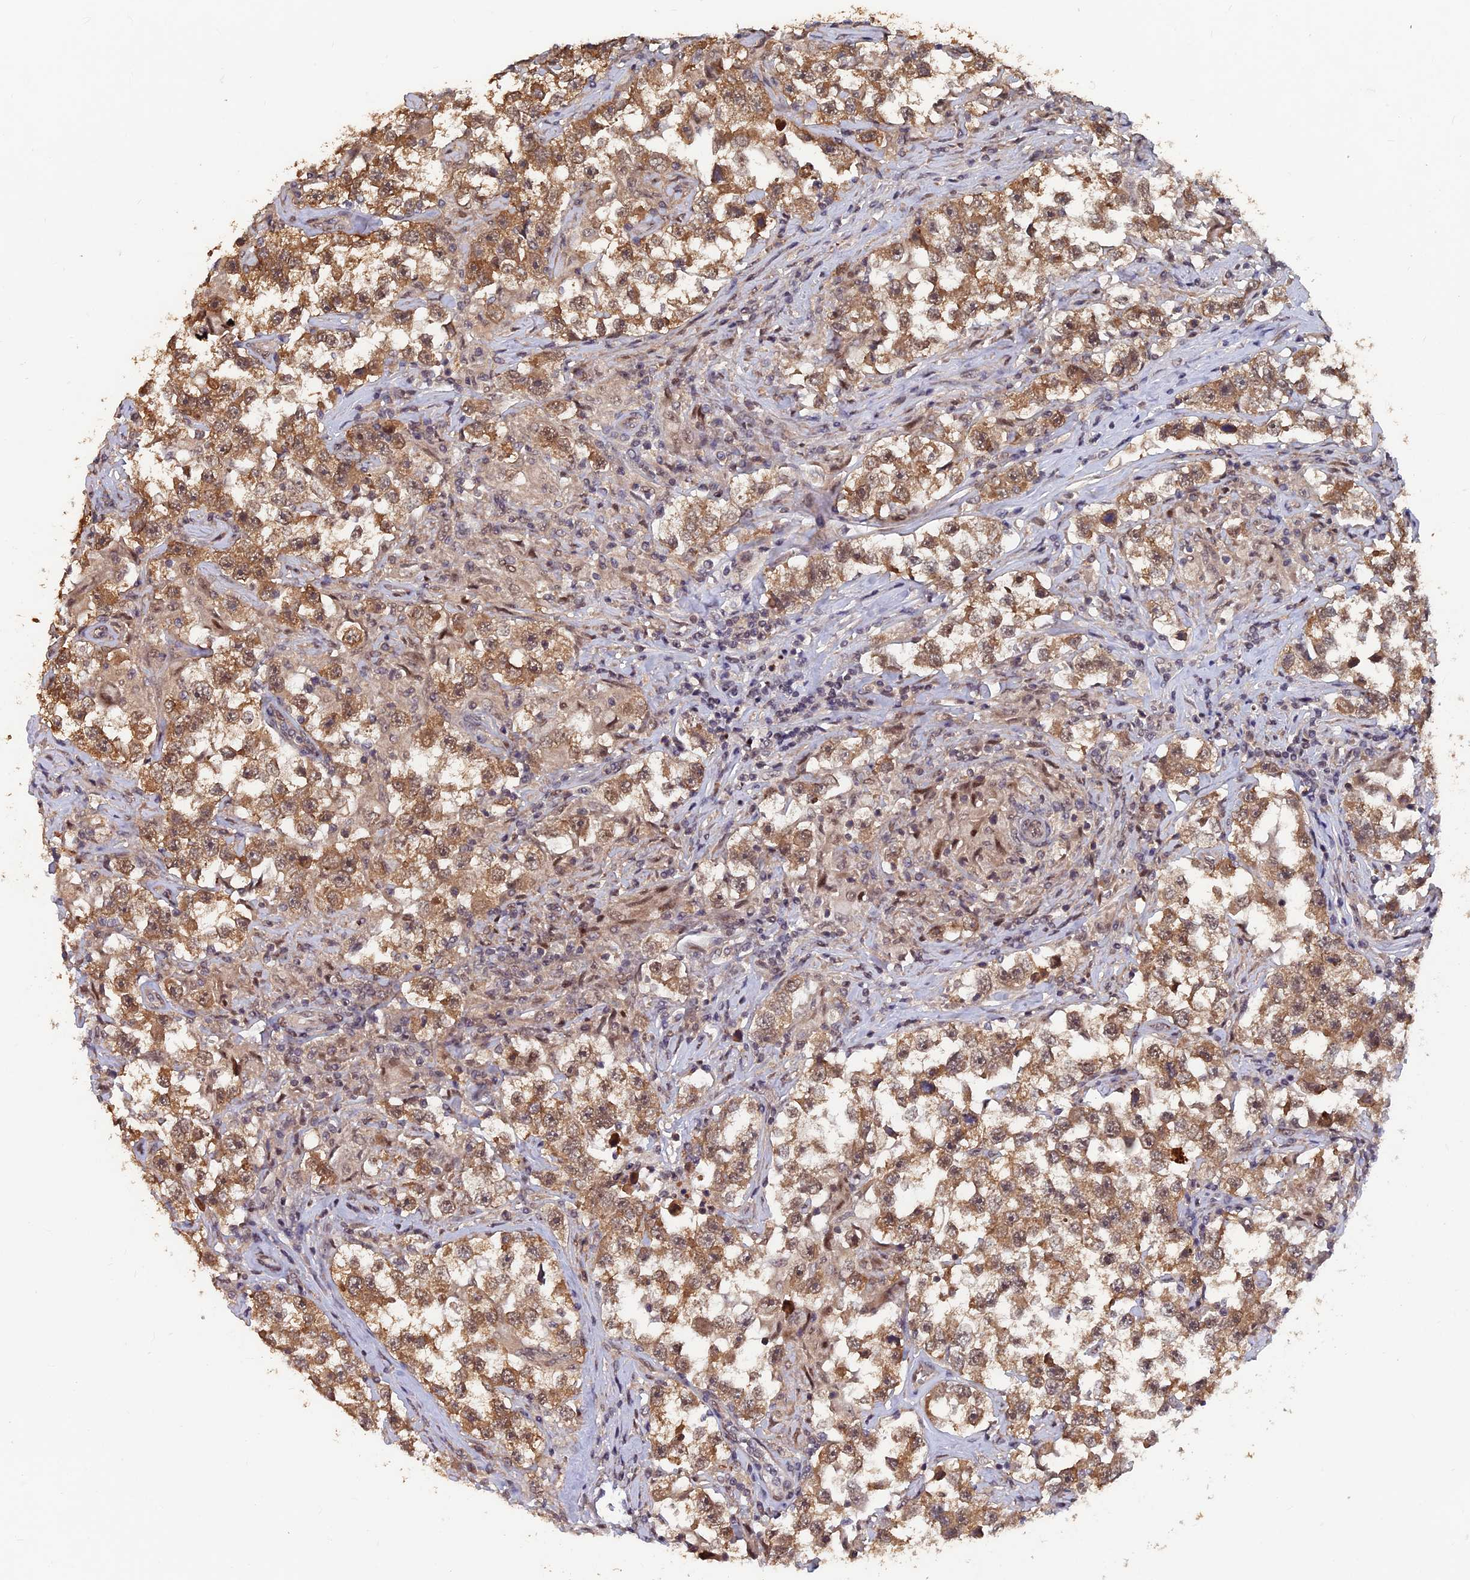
{"staining": {"intensity": "moderate", "quantity": ">75%", "location": "cytoplasmic/membranous,nuclear"}, "tissue": "testis cancer", "cell_type": "Tumor cells", "image_type": "cancer", "snomed": [{"axis": "morphology", "description": "Seminoma, NOS"}, {"axis": "topography", "description": "Testis"}], "caption": "IHC micrograph of neoplastic tissue: testis cancer stained using immunohistochemistry (IHC) reveals medium levels of moderate protein expression localized specifically in the cytoplasmic/membranous and nuclear of tumor cells, appearing as a cytoplasmic/membranous and nuclear brown color.", "gene": "FAM53C", "patient": {"sex": "male", "age": 46}}